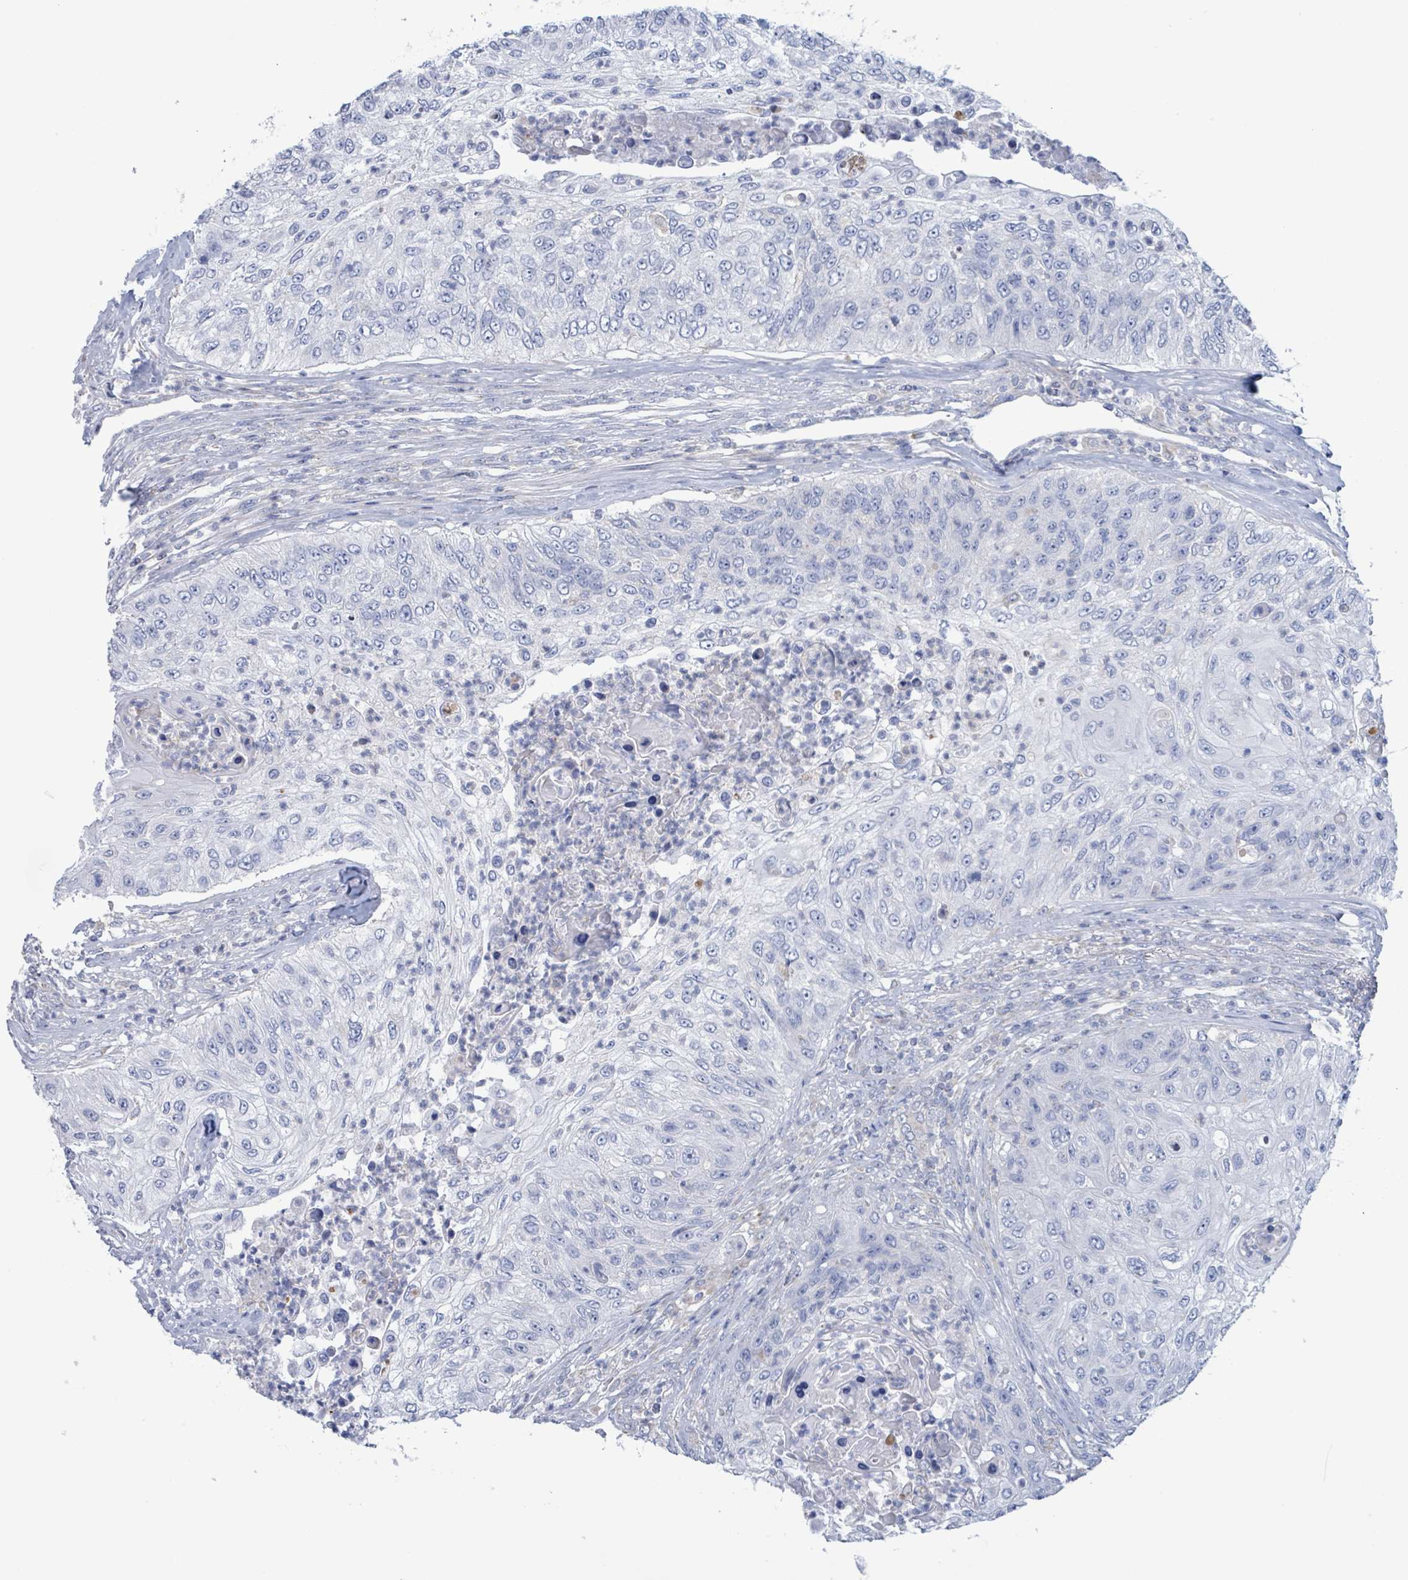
{"staining": {"intensity": "negative", "quantity": "none", "location": "none"}, "tissue": "urothelial cancer", "cell_type": "Tumor cells", "image_type": "cancer", "snomed": [{"axis": "morphology", "description": "Urothelial carcinoma, High grade"}, {"axis": "topography", "description": "Urinary bladder"}], "caption": "Immunohistochemistry of human urothelial cancer demonstrates no staining in tumor cells.", "gene": "AKR1C4", "patient": {"sex": "female", "age": 60}}